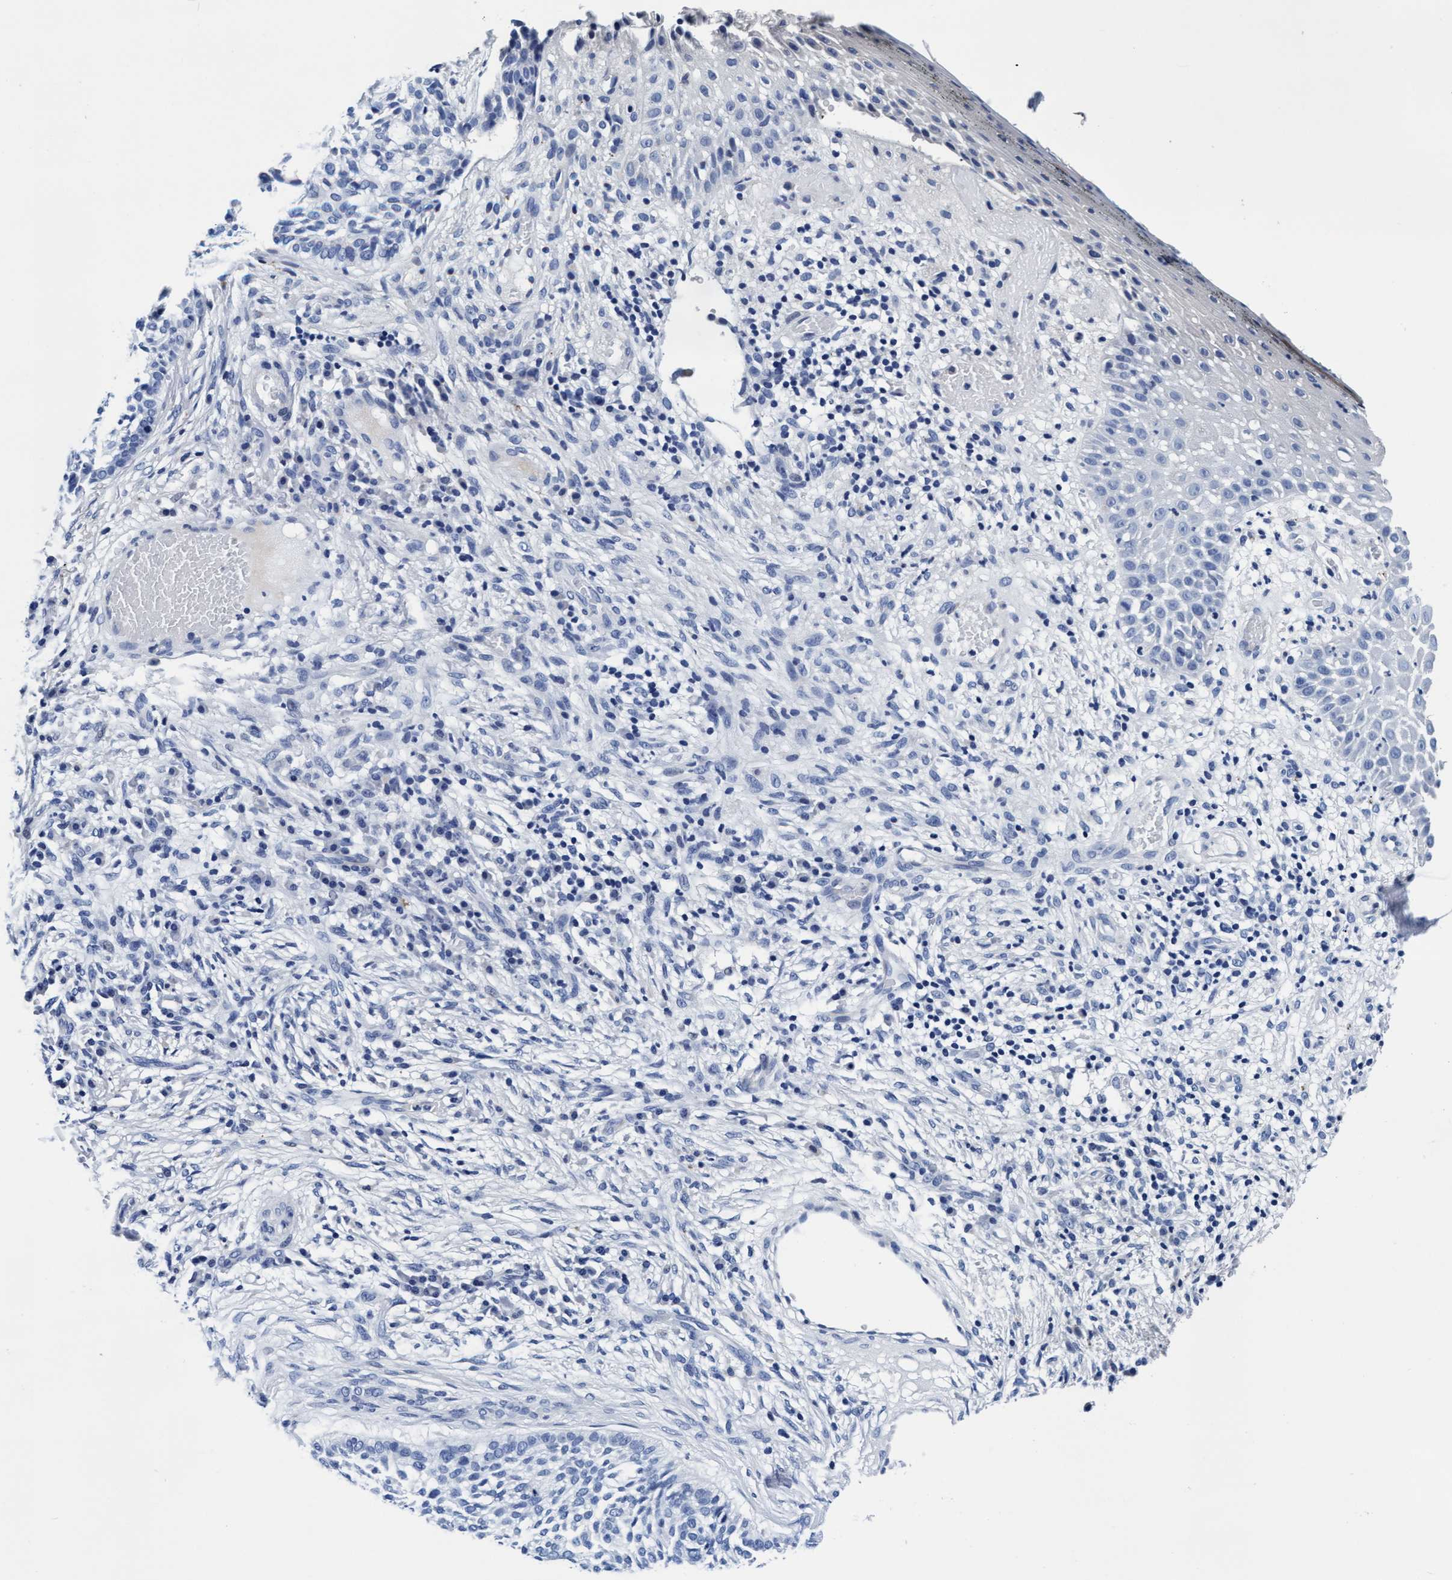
{"staining": {"intensity": "negative", "quantity": "none", "location": "none"}, "tissue": "skin cancer", "cell_type": "Tumor cells", "image_type": "cancer", "snomed": [{"axis": "morphology", "description": "Basal cell carcinoma"}, {"axis": "topography", "description": "Skin"}], "caption": "Photomicrograph shows no significant protein staining in tumor cells of skin basal cell carcinoma.", "gene": "ARSG", "patient": {"sex": "female", "age": 64}}